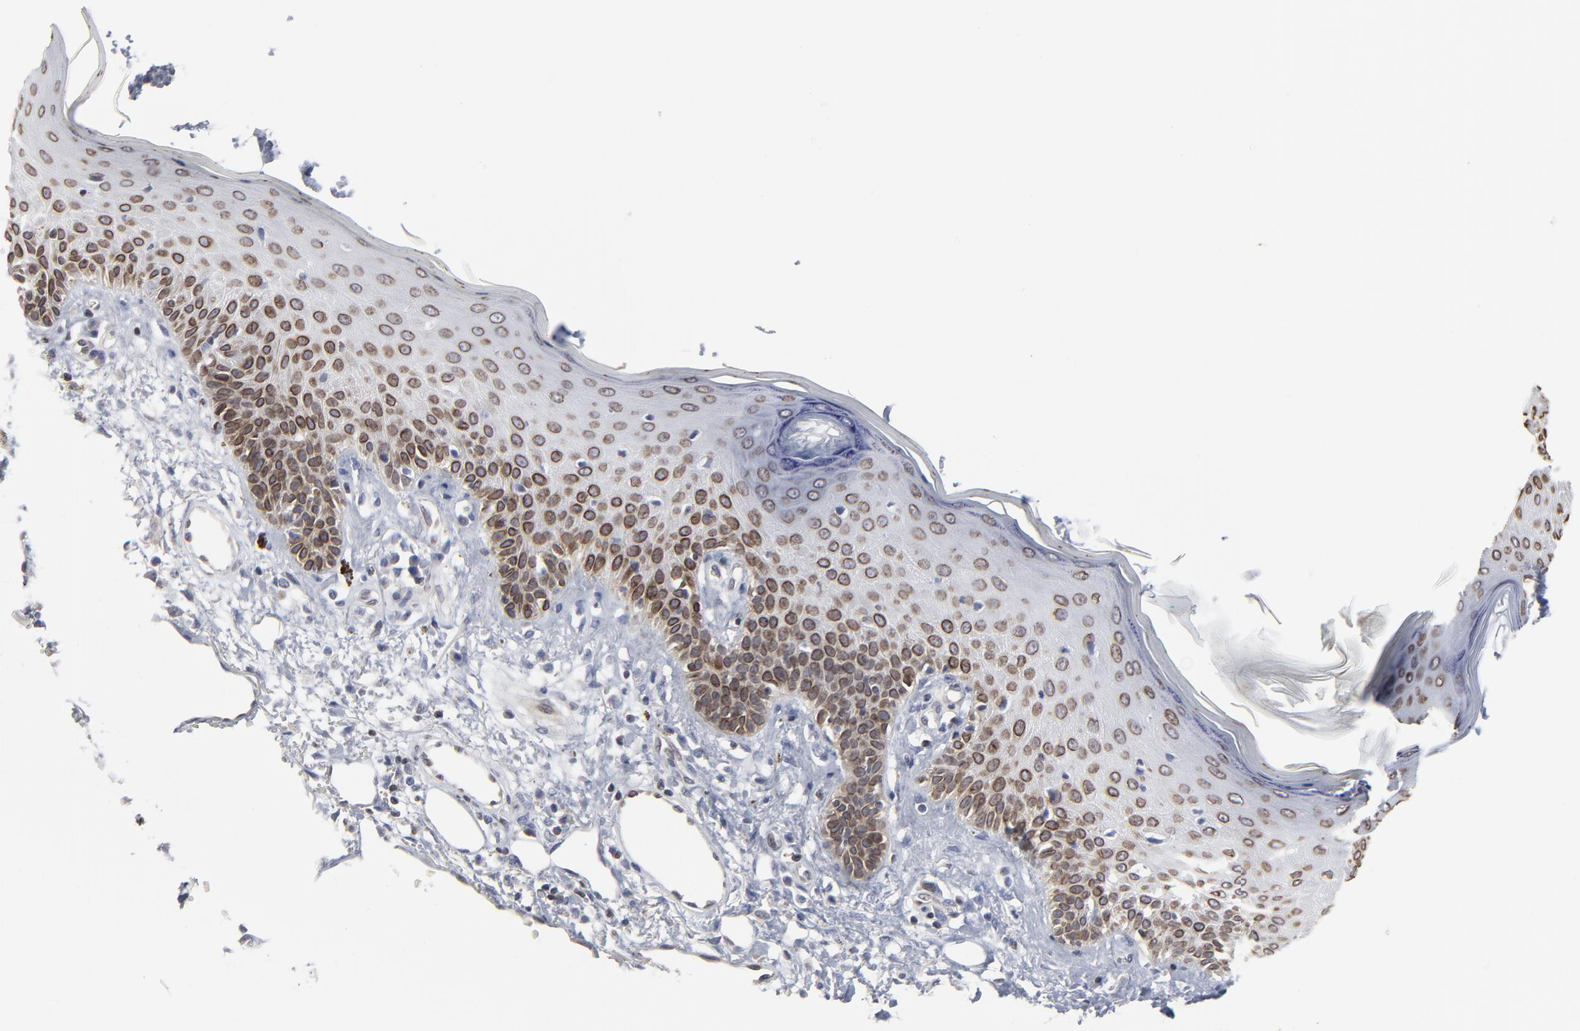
{"staining": {"intensity": "moderate", "quantity": ">75%", "location": "cytoplasmic/membranous,nuclear"}, "tissue": "skin cancer", "cell_type": "Tumor cells", "image_type": "cancer", "snomed": [{"axis": "morphology", "description": "Squamous cell carcinoma, NOS"}, {"axis": "topography", "description": "Skin"}], "caption": "Protein staining of skin cancer (squamous cell carcinoma) tissue shows moderate cytoplasmic/membranous and nuclear positivity in approximately >75% of tumor cells. The protein is stained brown, and the nuclei are stained in blue (DAB (3,3'-diaminobenzidine) IHC with brightfield microscopy, high magnification).", "gene": "SYNE2", "patient": {"sex": "female", "age": 59}}